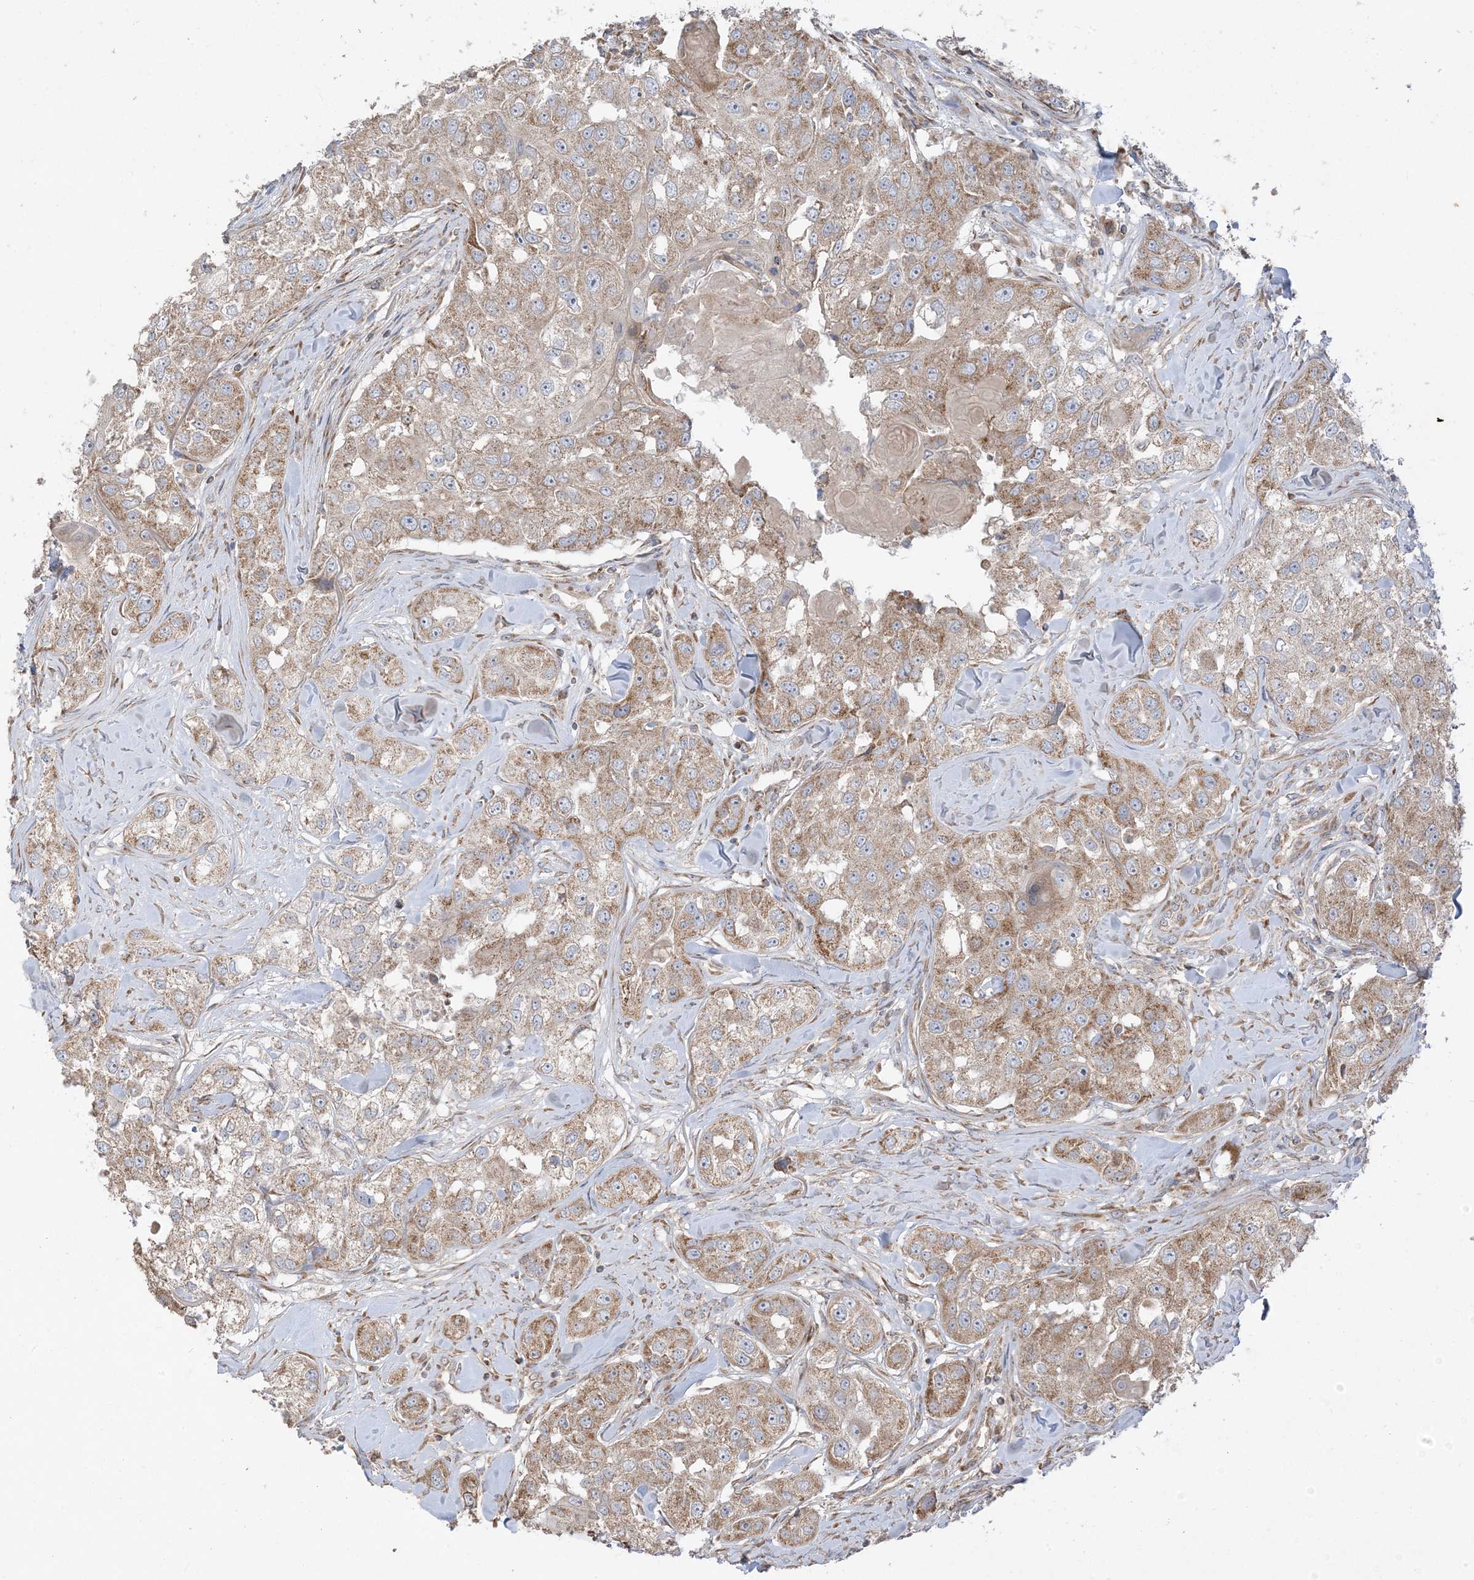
{"staining": {"intensity": "moderate", "quantity": ">75%", "location": "cytoplasmic/membranous"}, "tissue": "head and neck cancer", "cell_type": "Tumor cells", "image_type": "cancer", "snomed": [{"axis": "morphology", "description": "Normal tissue, NOS"}, {"axis": "morphology", "description": "Squamous cell carcinoma, NOS"}, {"axis": "topography", "description": "Skeletal muscle"}, {"axis": "topography", "description": "Head-Neck"}], "caption": "Tumor cells demonstrate moderate cytoplasmic/membranous positivity in about >75% of cells in squamous cell carcinoma (head and neck).", "gene": "AARS2", "patient": {"sex": "male", "age": 51}}